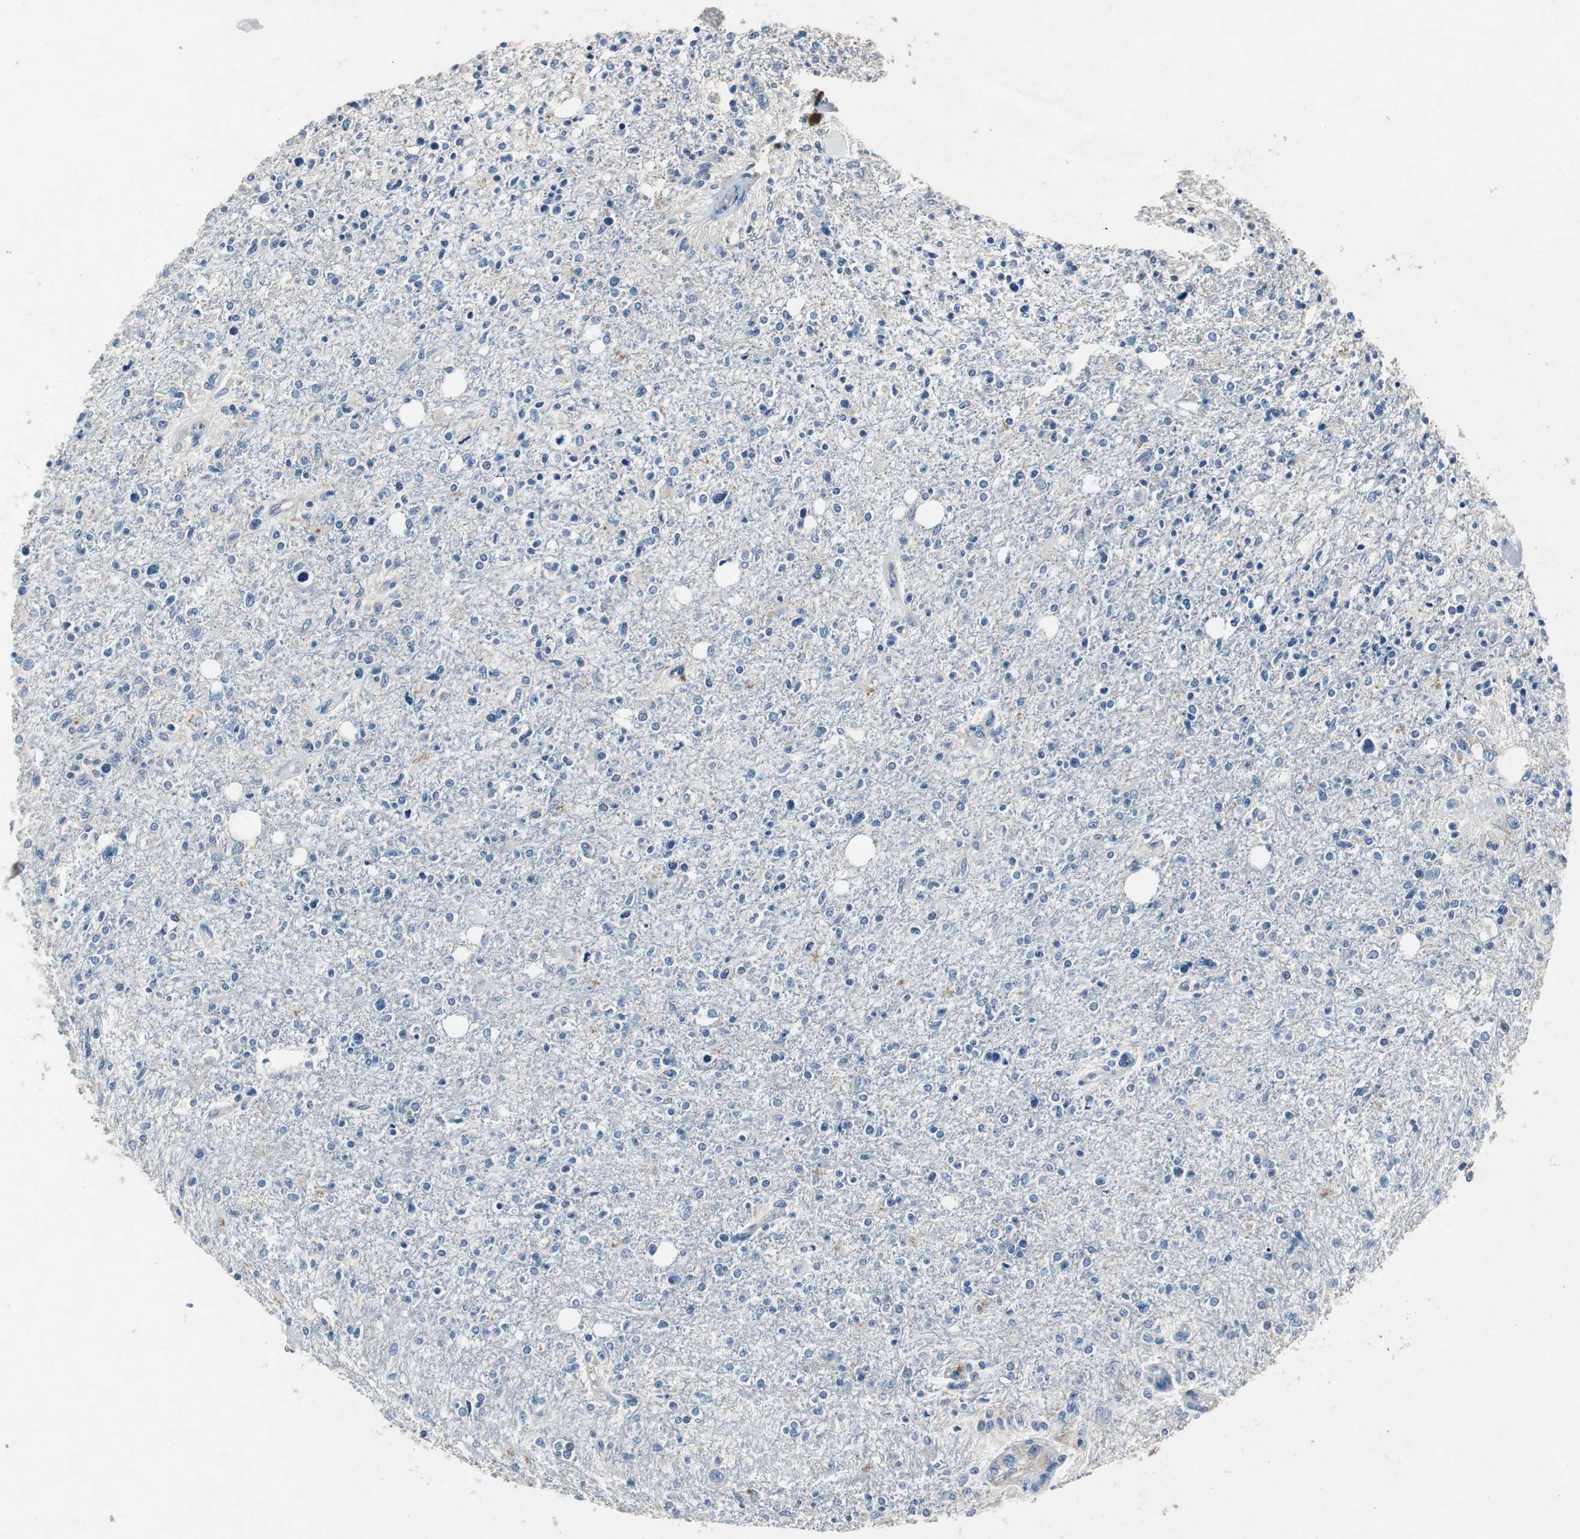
{"staining": {"intensity": "weak", "quantity": "<25%", "location": "cytoplasmic/membranous"}, "tissue": "glioma", "cell_type": "Tumor cells", "image_type": "cancer", "snomed": [{"axis": "morphology", "description": "Glioma, malignant, High grade"}, {"axis": "topography", "description": "Cerebral cortex"}], "caption": "Protein analysis of glioma demonstrates no significant expression in tumor cells.", "gene": "RPL35", "patient": {"sex": "male", "age": 76}}